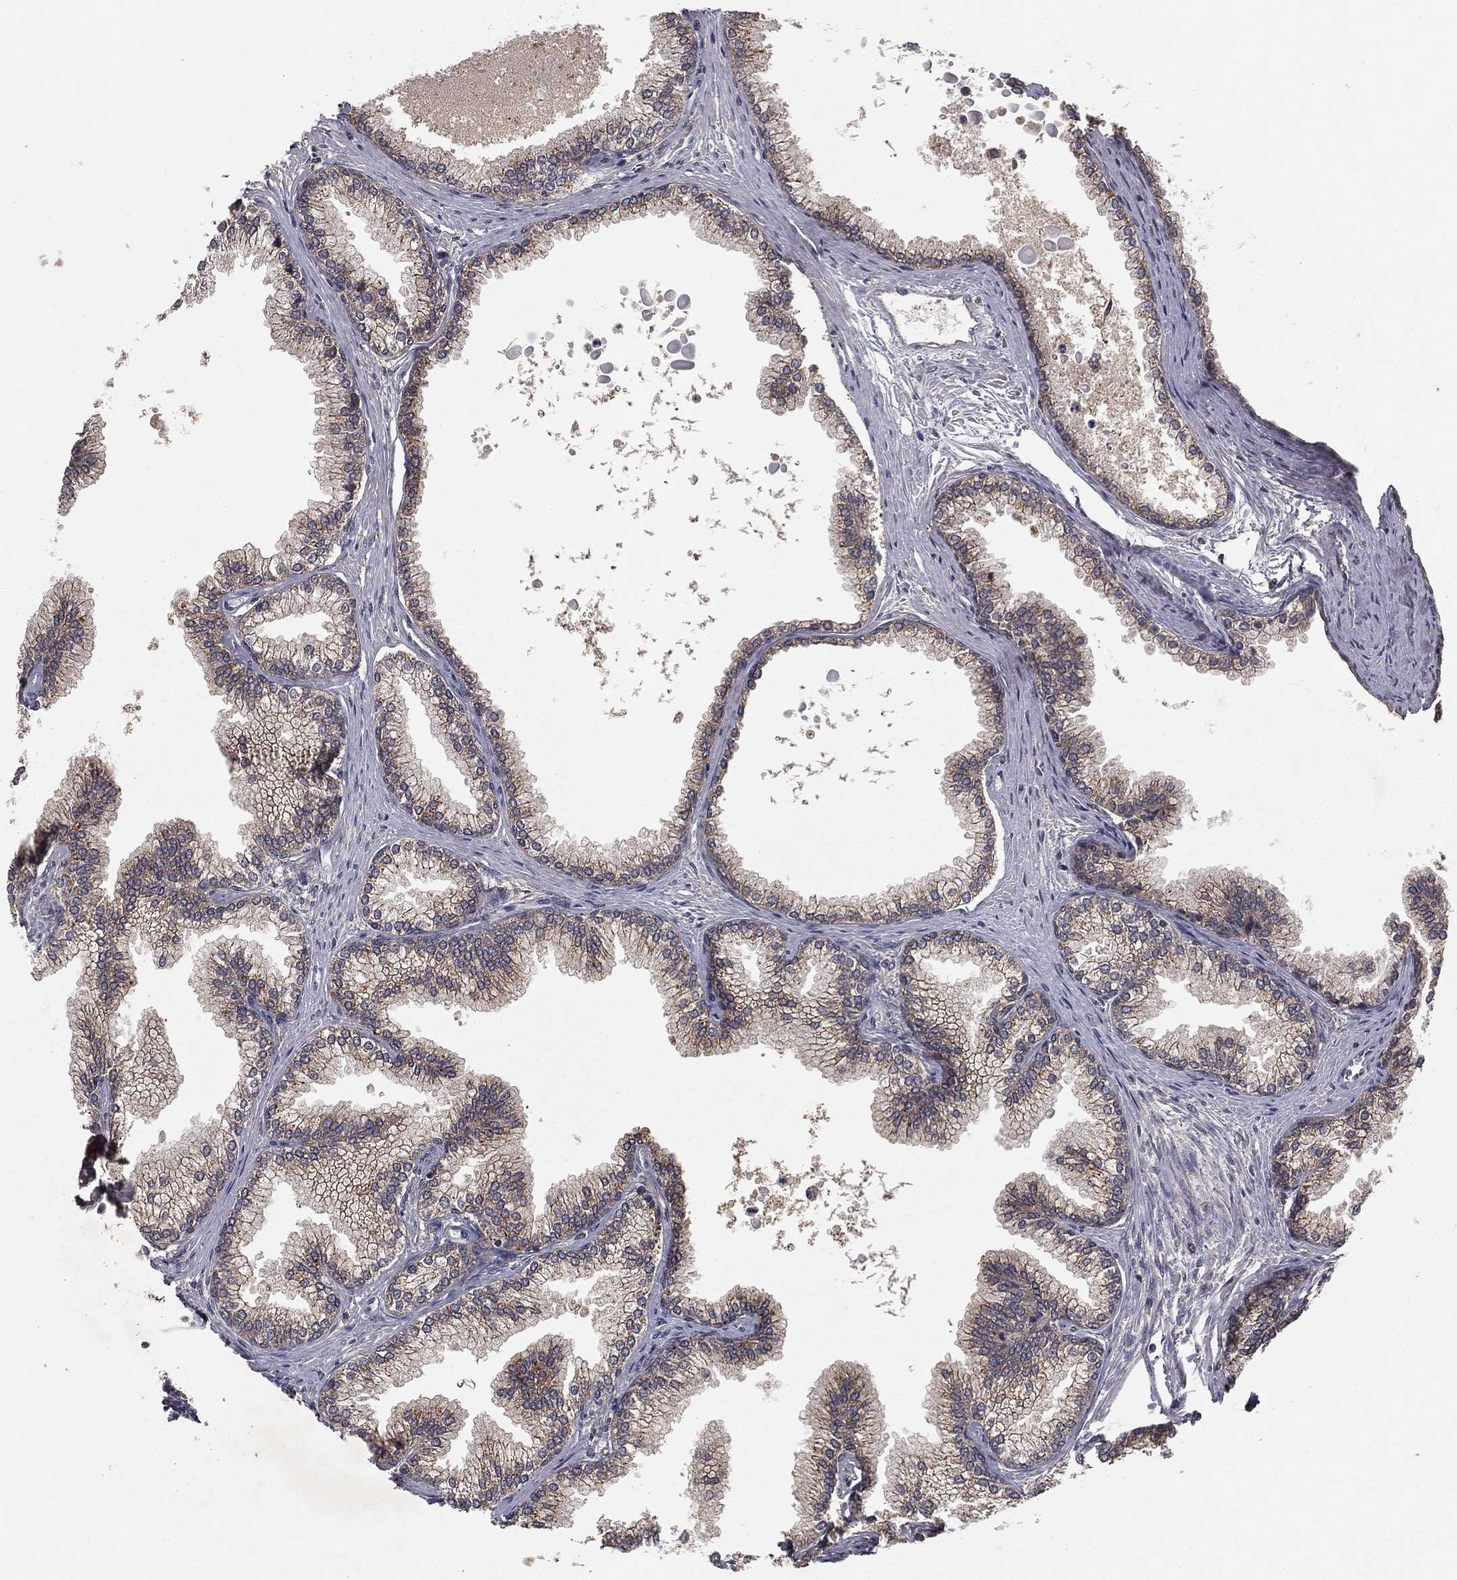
{"staining": {"intensity": "moderate", "quantity": ">75%", "location": "cytoplasmic/membranous"}, "tissue": "prostate", "cell_type": "Glandular cells", "image_type": "normal", "snomed": [{"axis": "morphology", "description": "Normal tissue, NOS"}, {"axis": "topography", "description": "Prostate"}], "caption": "Unremarkable prostate was stained to show a protein in brown. There is medium levels of moderate cytoplasmic/membranous positivity in about >75% of glandular cells.", "gene": "ZDHHC15", "patient": {"sex": "male", "age": 72}}